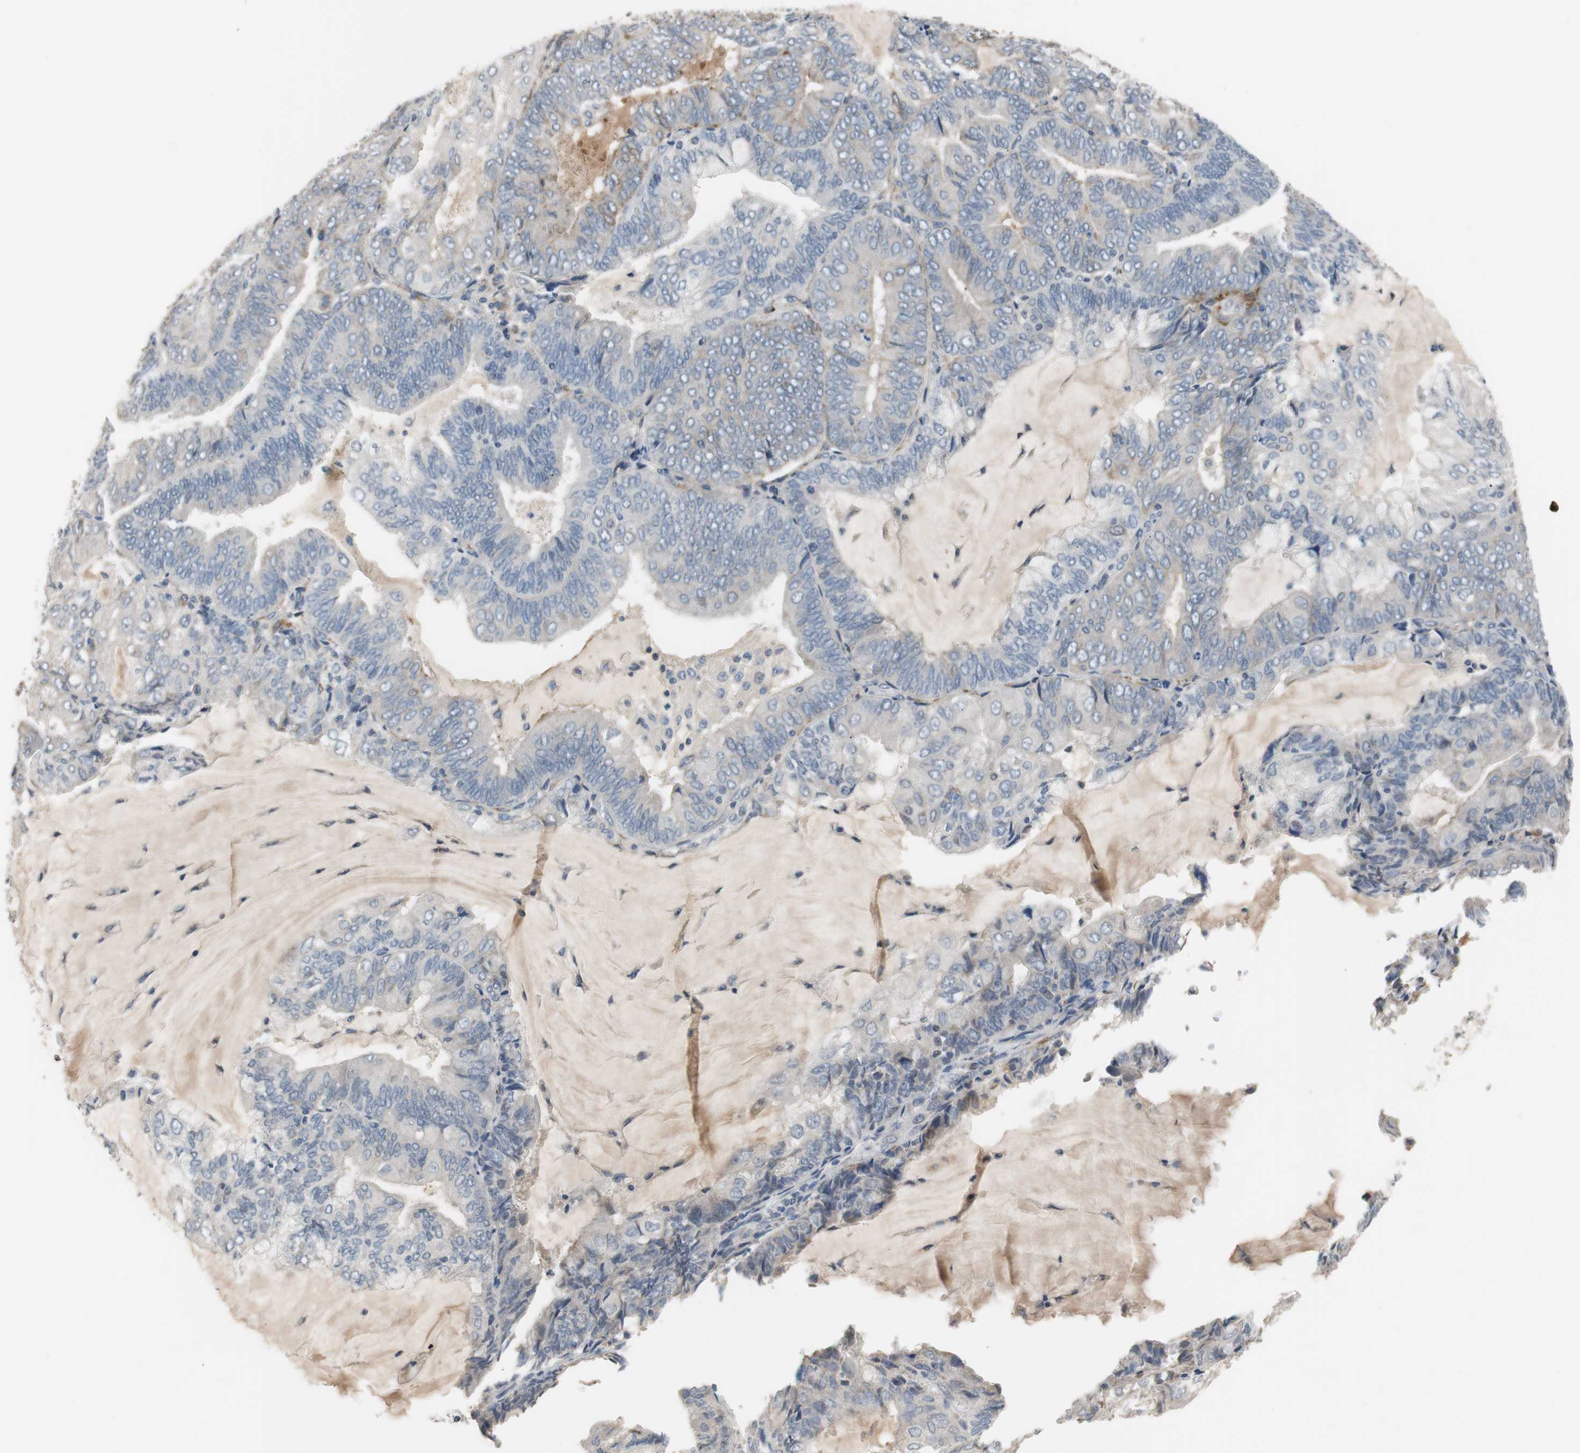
{"staining": {"intensity": "negative", "quantity": "none", "location": "none"}, "tissue": "endometrial cancer", "cell_type": "Tumor cells", "image_type": "cancer", "snomed": [{"axis": "morphology", "description": "Adenocarcinoma, NOS"}, {"axis": "topography", "description": "Endometrium"}], "caption": "Endometrial cancer stained for a protein using immunohistochemistry exhibits no staining tumor cells.", "gene": "COL12A1", "patient": {"sex": "female", "age": 81}}